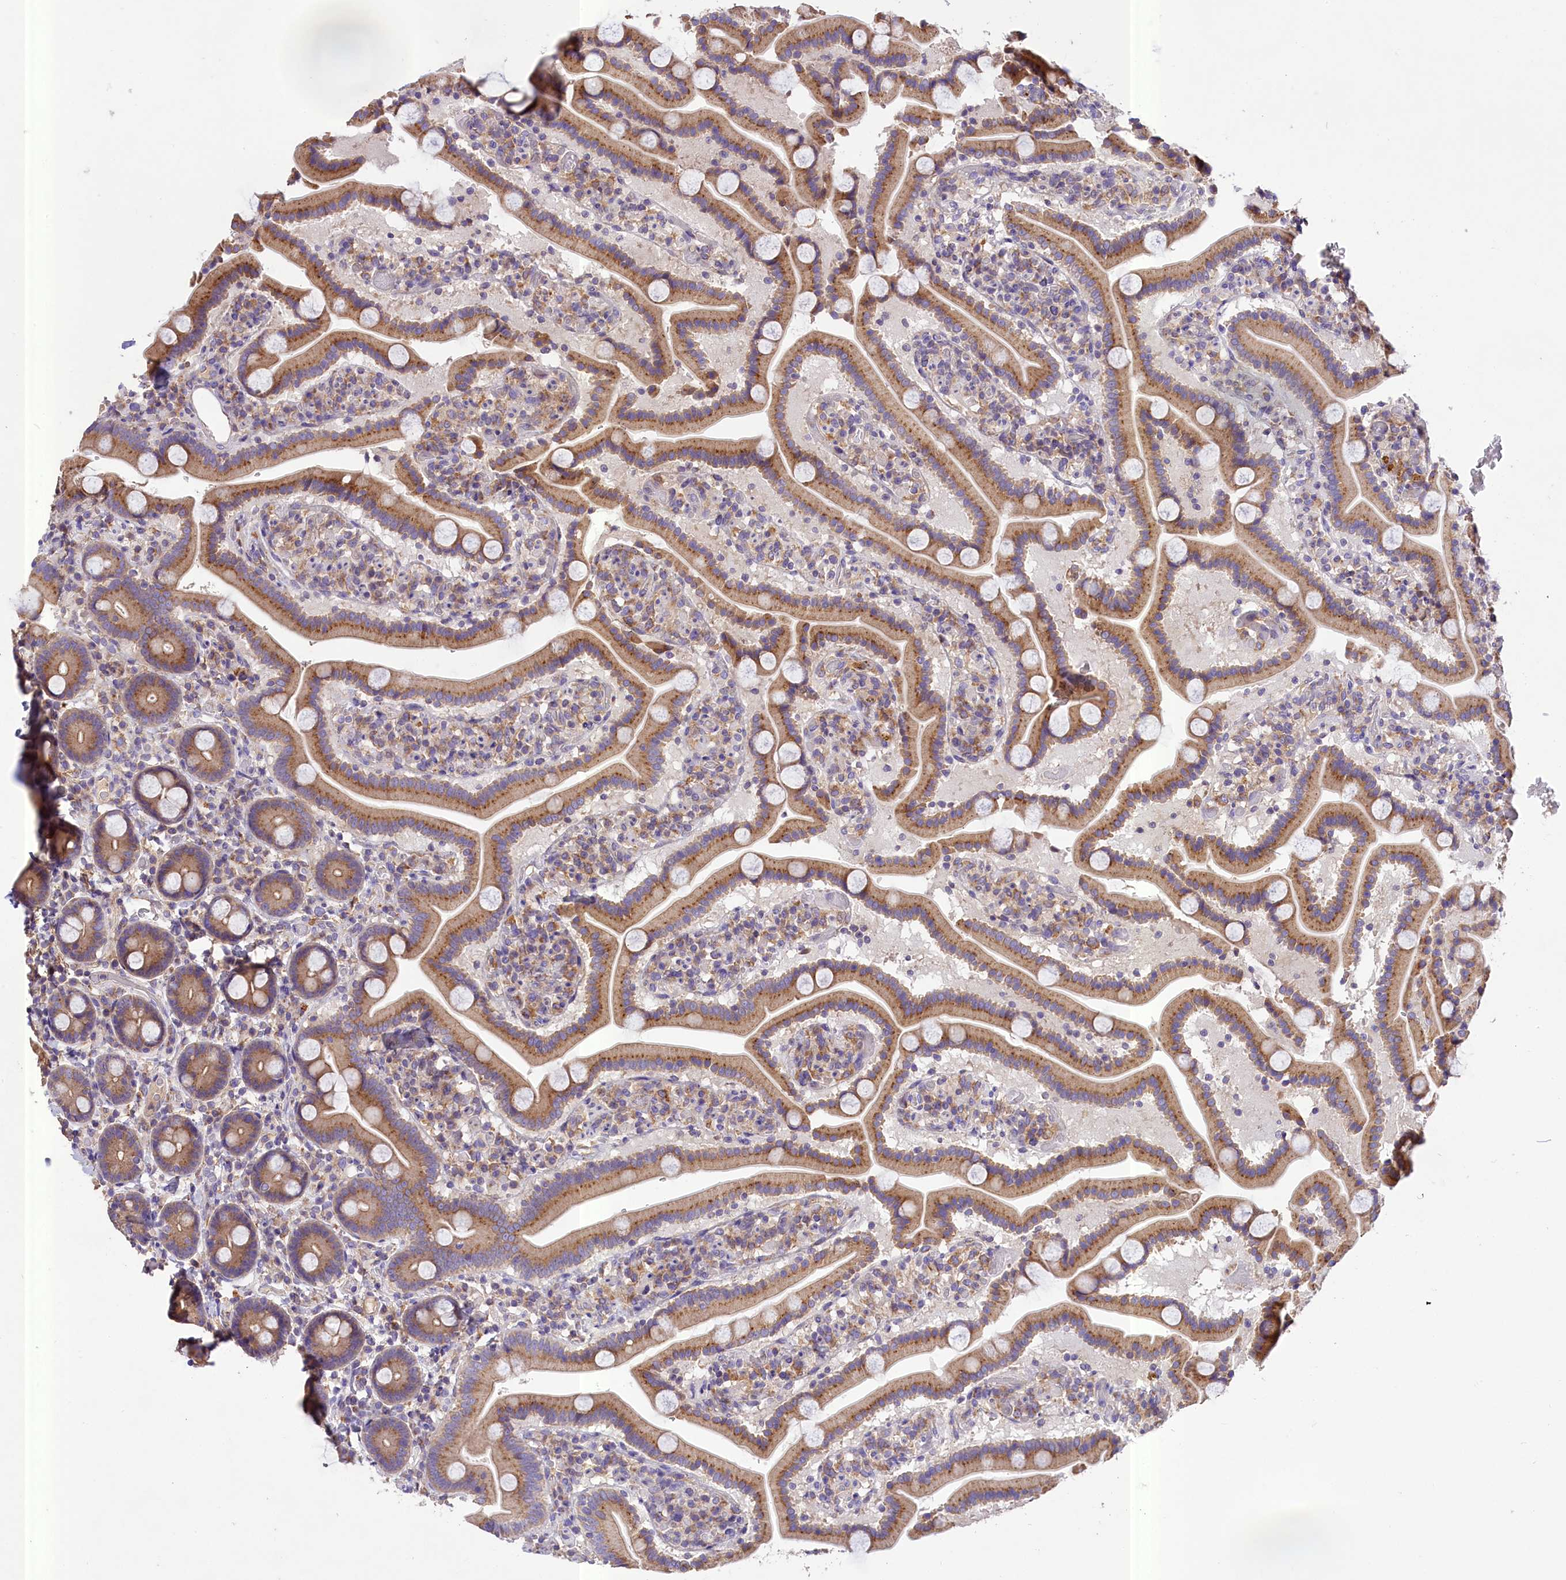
{"staining": {"intensity": "moderate", "quantity": ">75%", "location": "cytoplasmic/membranous"}, "tissue": "duodenum", "cell_type": "Glandular cells", "image_type": "normal", "snomed": [{"axis": "morphology", "description": "Normal tissue, NOS"}, {"axis": "topography", "description": "Duodenum"}], "caption": "Moderate cytoplasmic/membranous expression is present in approximately >75% of glandular cells in benign duodenum. Nuclei are stained in blue.", "gene": "PEMT", "patient": {"sex": "male", "age": 55}}